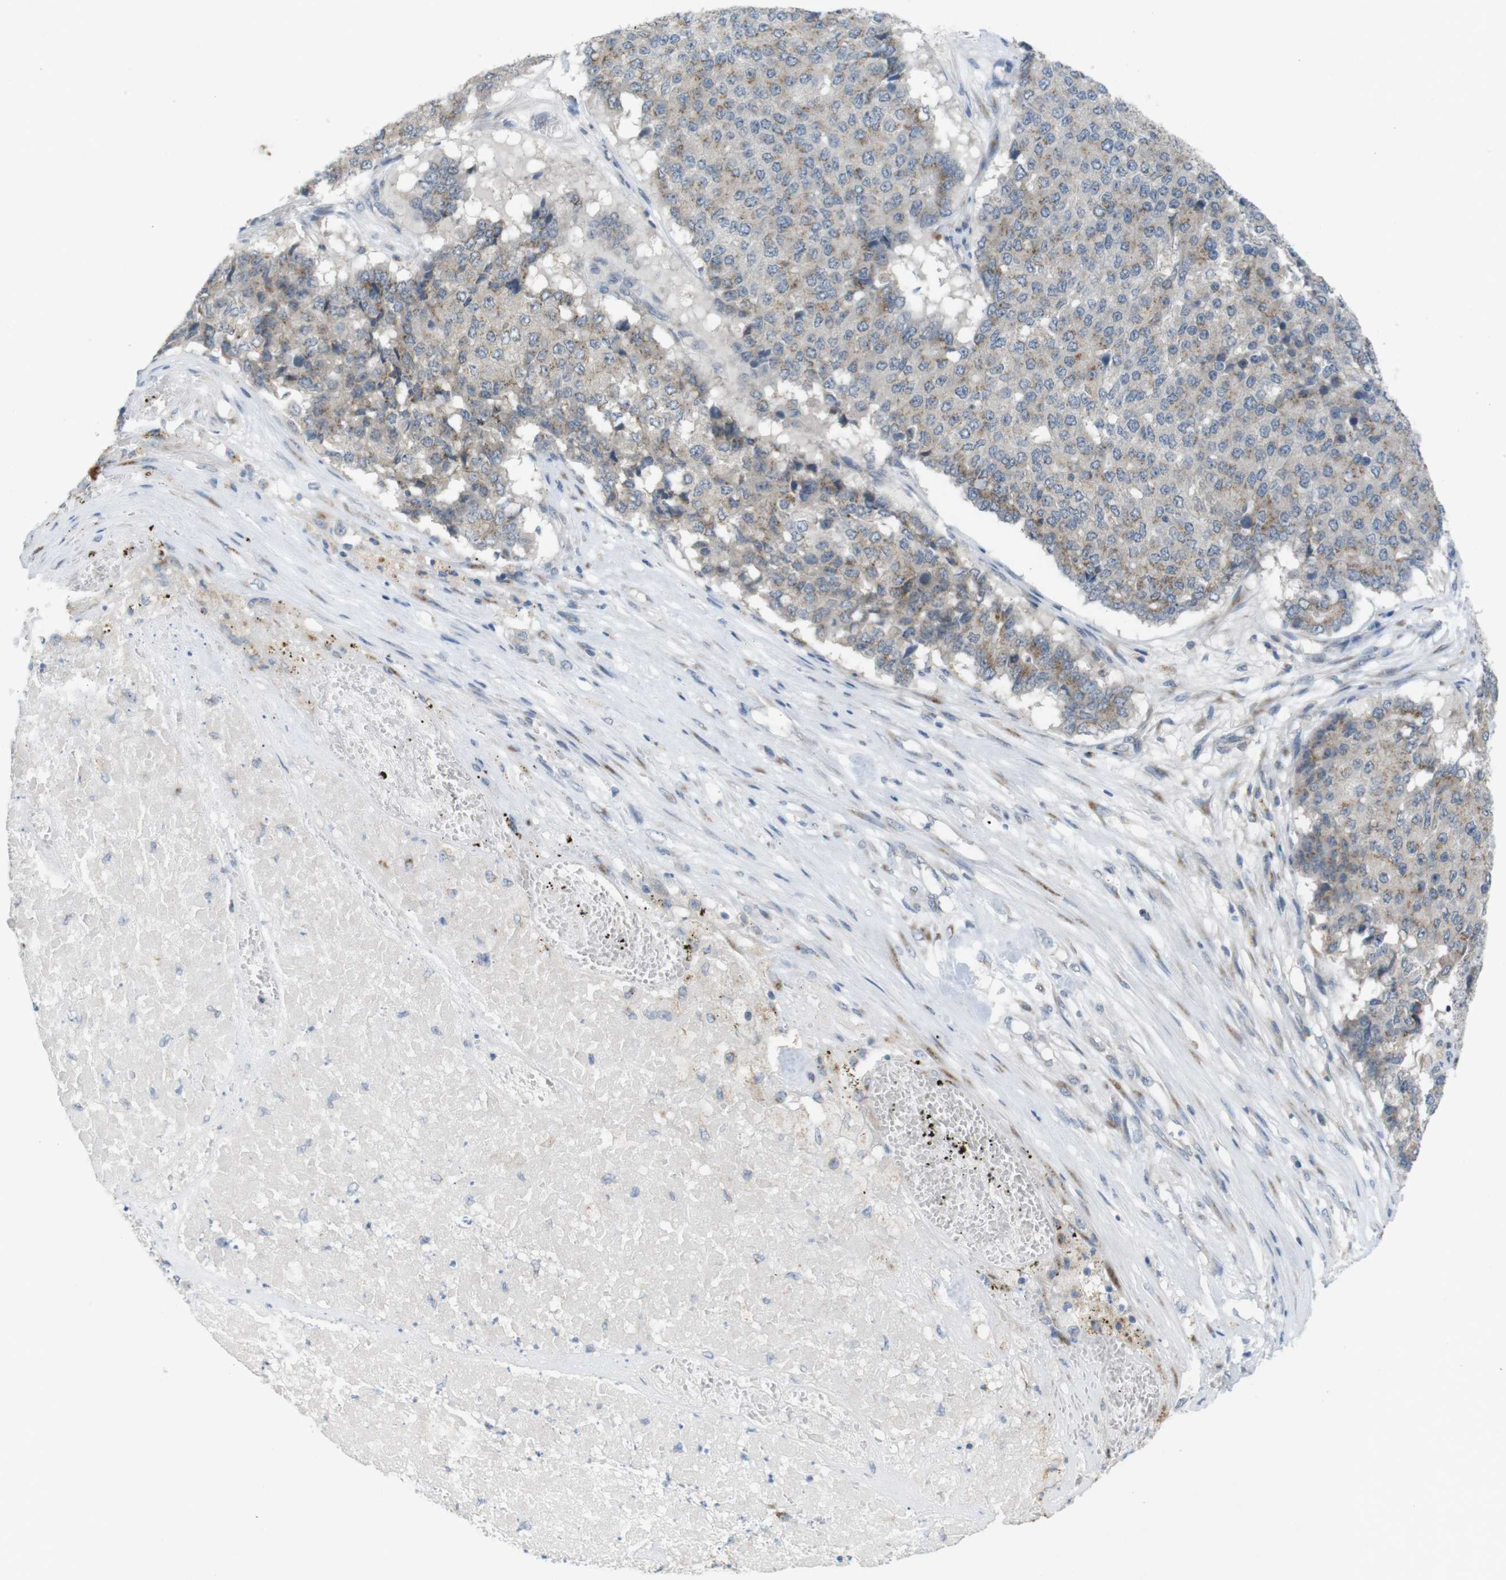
{"staining": {"intensity": "moderate", "quantity": "25%-75%", "location": "cytoplasmic/membranous"}, "tissue": "pancreatic cancer", "cell_type": "Tumor cells", "image_type": "cancer", "snomed": [{"axis": "morphology", "description": "Adenocarcinoma, NOS"}, {"axis": "topography", "description": "Pancreas"}], "caption": "Pancreatic cancer stained with IHC reveals moderate cytoplasmic/membranous expression in about 25%-75% of tumor cells.", "gene": "YIPF3", "patient": {"sex": "male", "age": 50}}